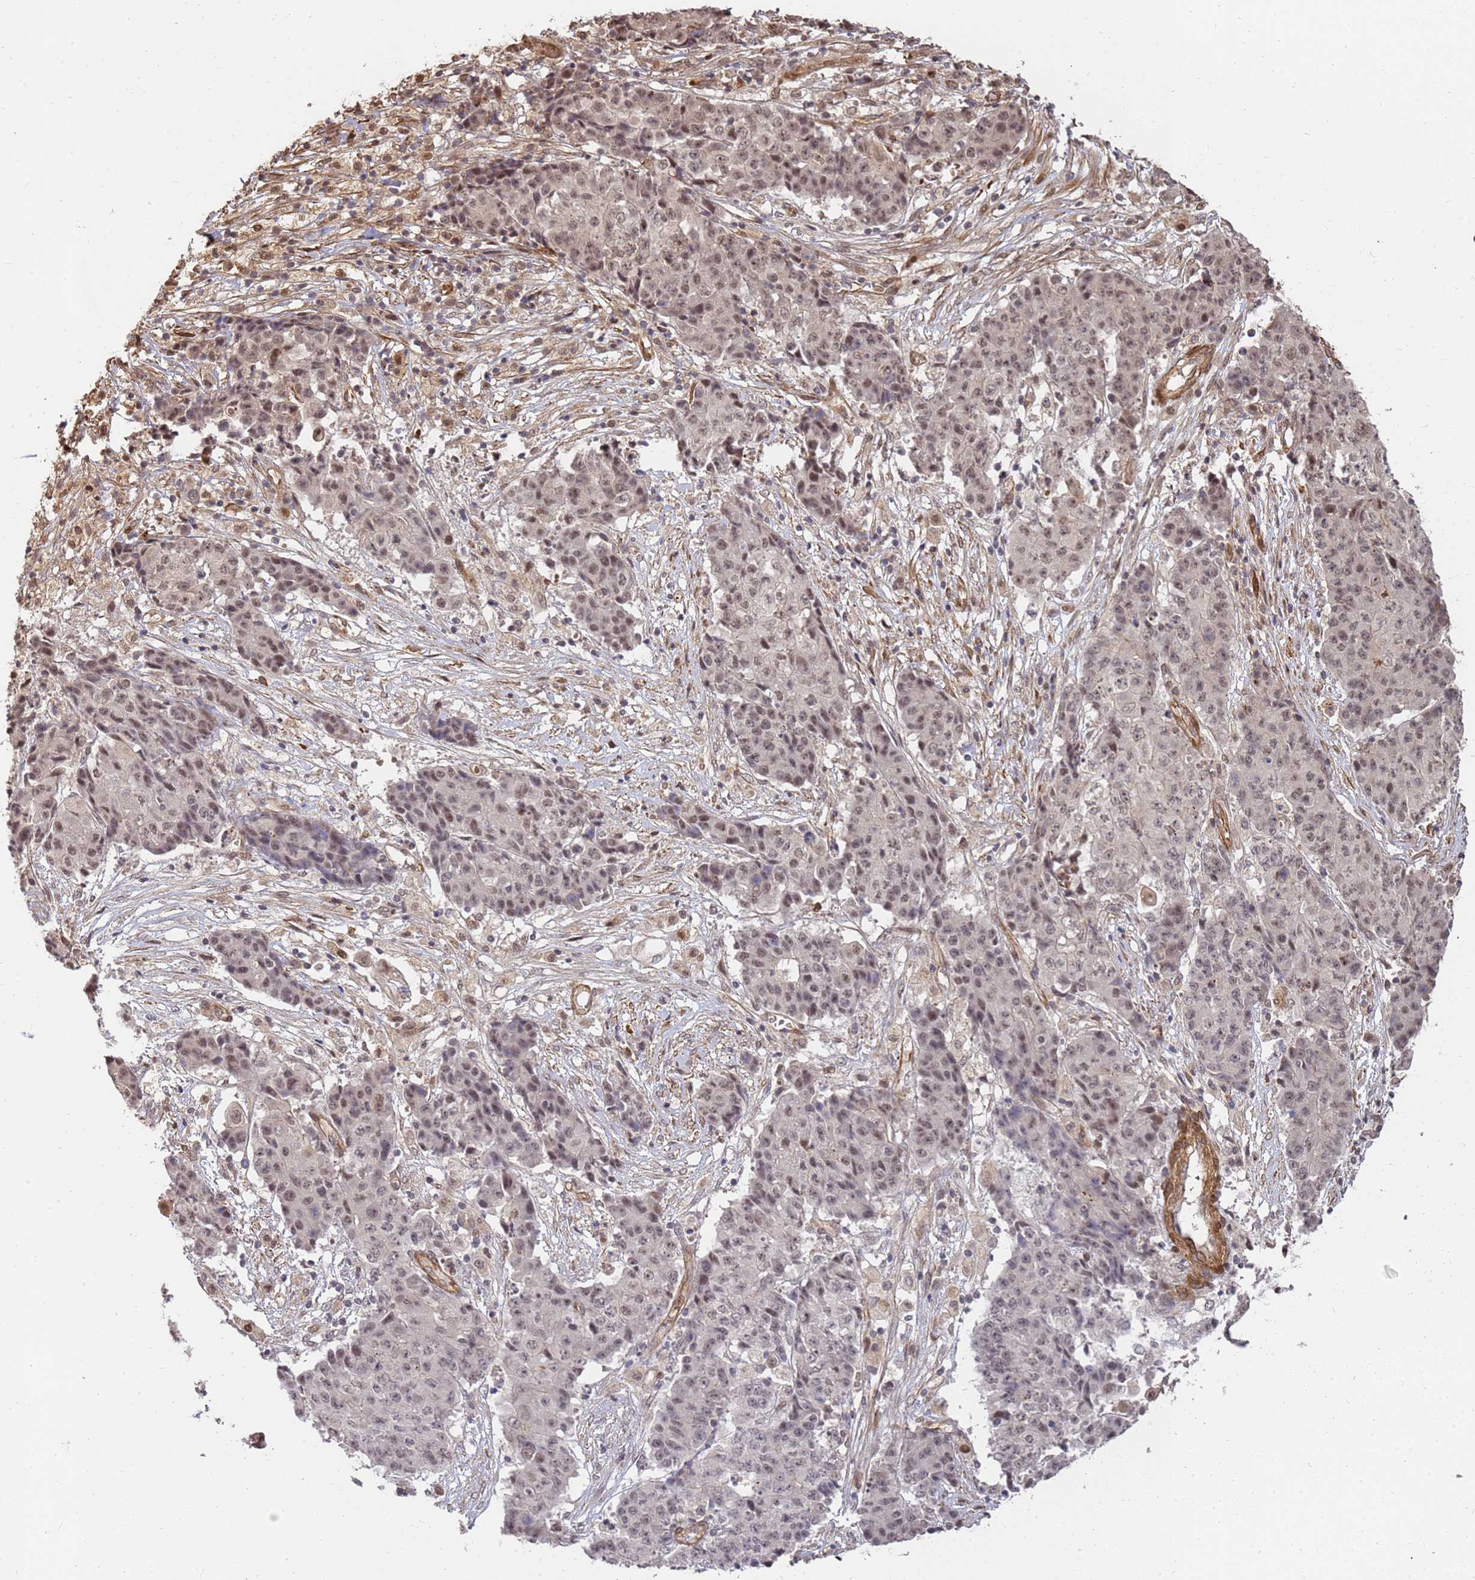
{"staining": {"intensity": "moderate", "quantity": ">75%", "location": "nuclear"}, "tissue": "ovarian cancer", "cell_type": "Tumor cells", "image_type": "cancer", "snomed": [{"axis": "morphology", "description": "Carcinoma, endometroid"}, {"axis": "topography", "description": "Ovary"}], "caption": "This micrograph demonstrates immunohistochemistry staining of ovarian cancer, with medium moderate nuclear expression in approximately >75% of tumor cells.", "gene": "ST18", "patient": {"sex": "female", "age": 42}}